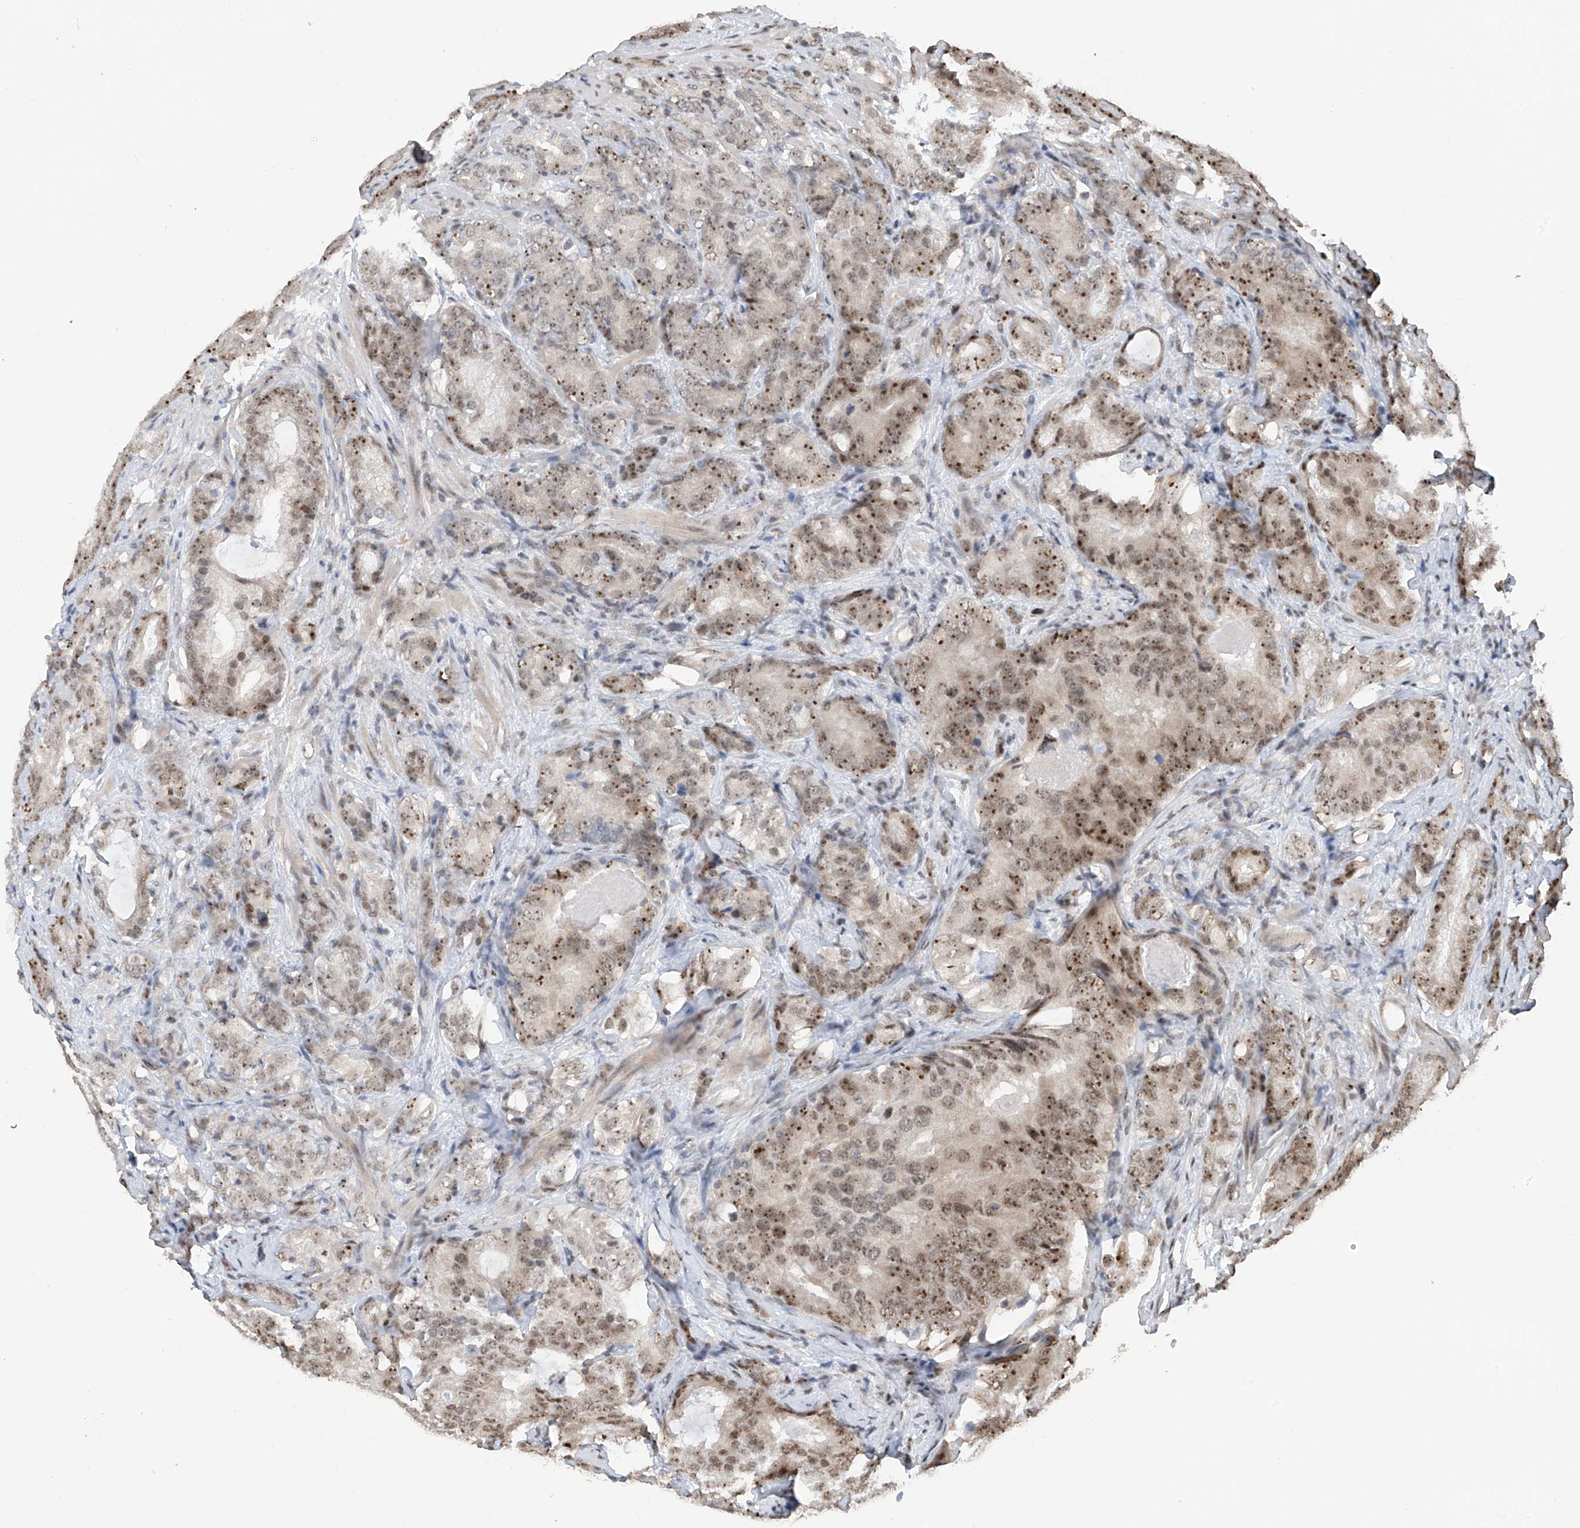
{"staining": {"intensity": "strong", "quantity": ">75%", "location": "cytoplasmic/membranous,nuclear"}, "tissue": "prostate cancer", "cell_type": "Tumor cells", "image_type": "cancer", "snomed": [{"axis": "morphology", "description": "Adenocarcinoma, High grade"}, {"axis": "topography", "description": "Prostate"}], "caption": "Adenocarcinoma (high-grade) (prostate) tissue exhibits strong cytoplasmic/membranous and nuclear staining in about >75% of tumor cells", "gene": "C1orf131", "patient": {"sex": "male", "age": 66}}